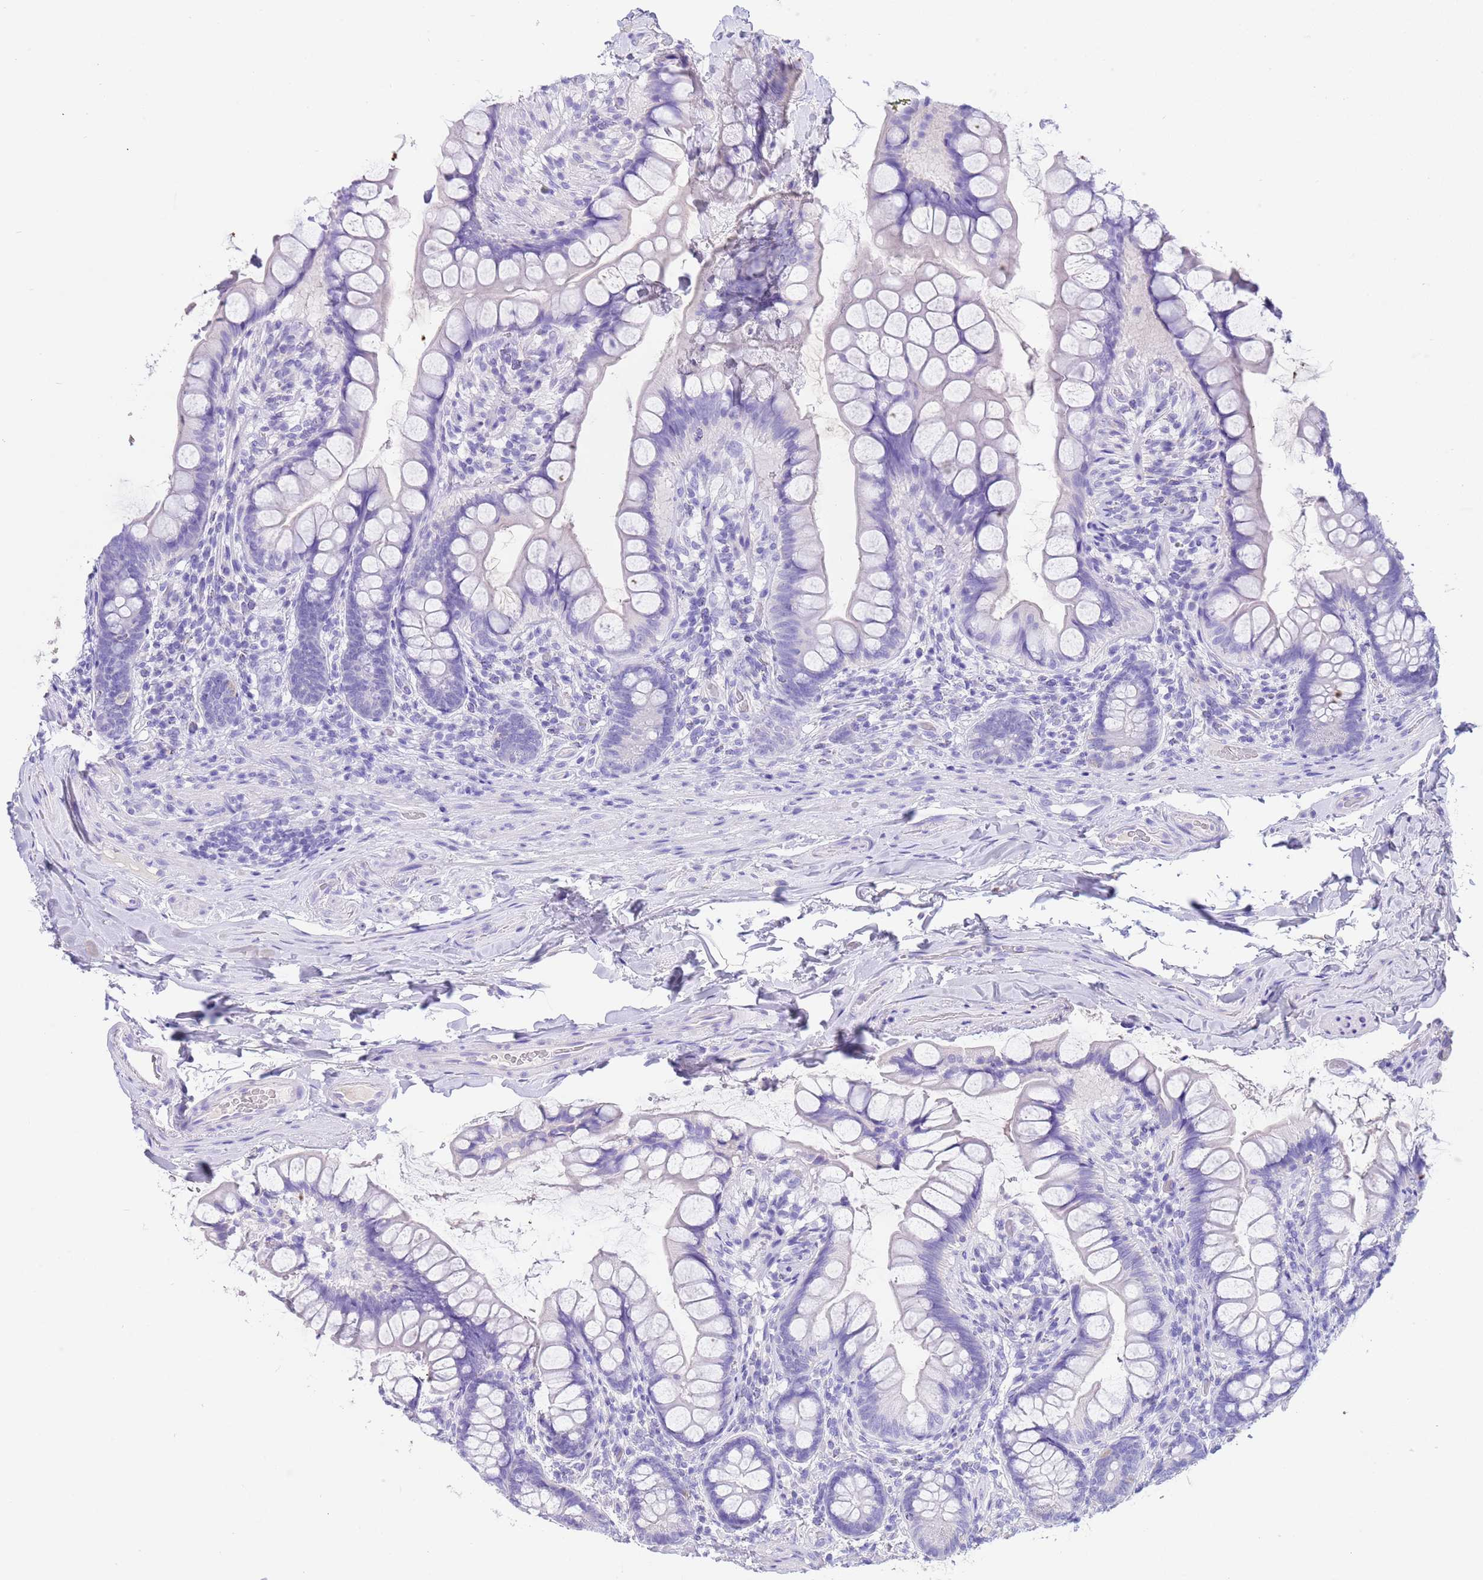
{"staining": {"intensity": "negative", "quantity": "none", "location": "none"}, "tissue": "small intestine", "cell_type": "Glandular cells", "image_type": "normal", "snomed": [{"axis": "morphology", "description": "Normal tissue, NOS"}, {"axis": "topography", "description": "Small intestine"}], "caption": "Small intestine stained for a protein using immunohistochemistry (IHC) displays no positivity glandular cells.", "gene": "CPB1", "patient": {"sex": "male", "age": 70}}